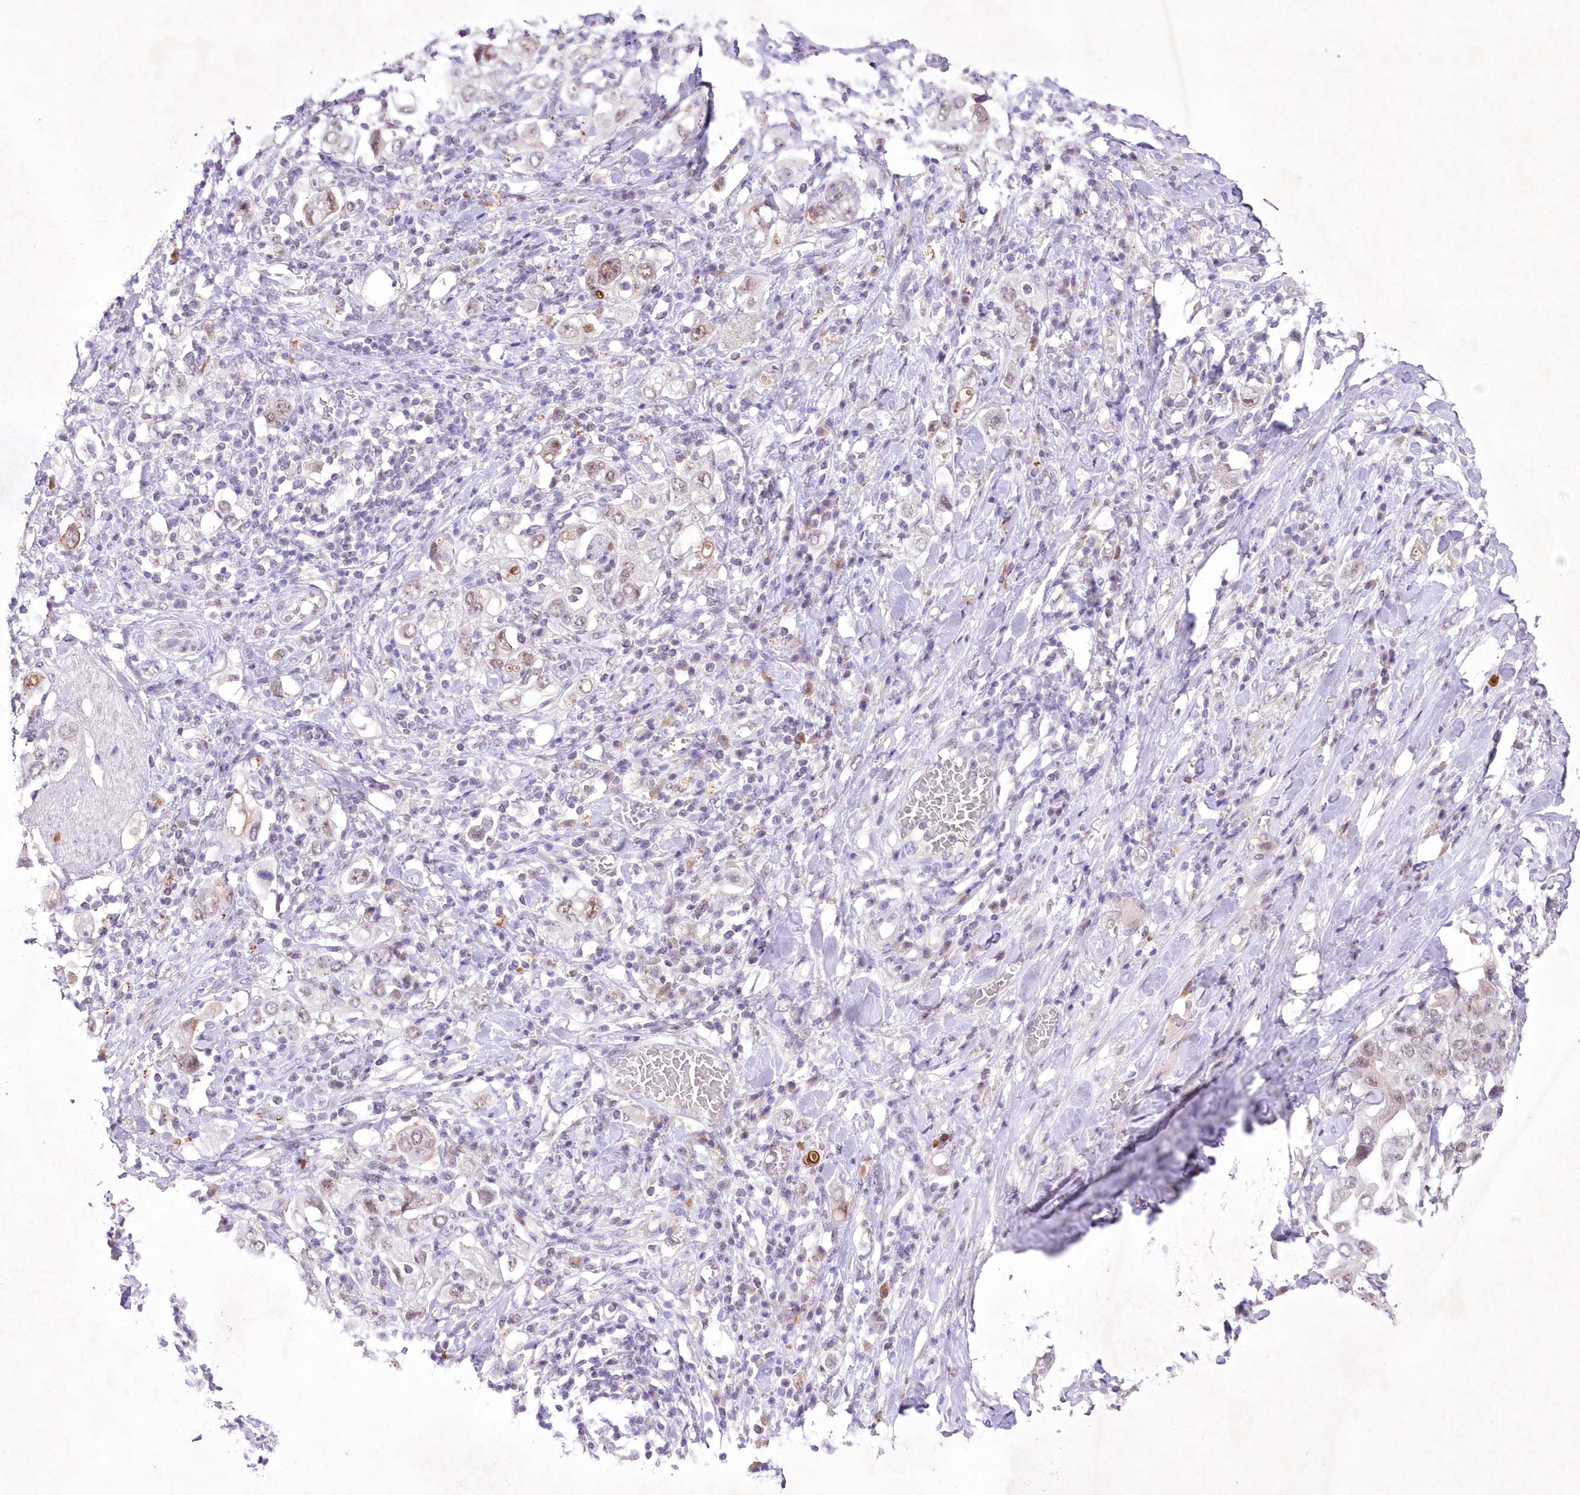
{"staining": {"intensity": "weak", "quantity": "<25%", "location": "nuclear"}, "tissue": "stomach cancer", "cell_type": "Tumor cells", "image_type": "cancer", "snomed": [{"axis": "morphology", "description": "Adenocarcinoma, NOS"}, {"axis": "topography", "description": "Stomach, upper"}], "caption": "DAB immunohistochemical staining of stomach cancer (adenocarcinoma) reveals no significant positivity in tumor cells. Nuclei are stained in blue.", "gene": "RBM27", "patient": {"sex": "male", "age": 62}}